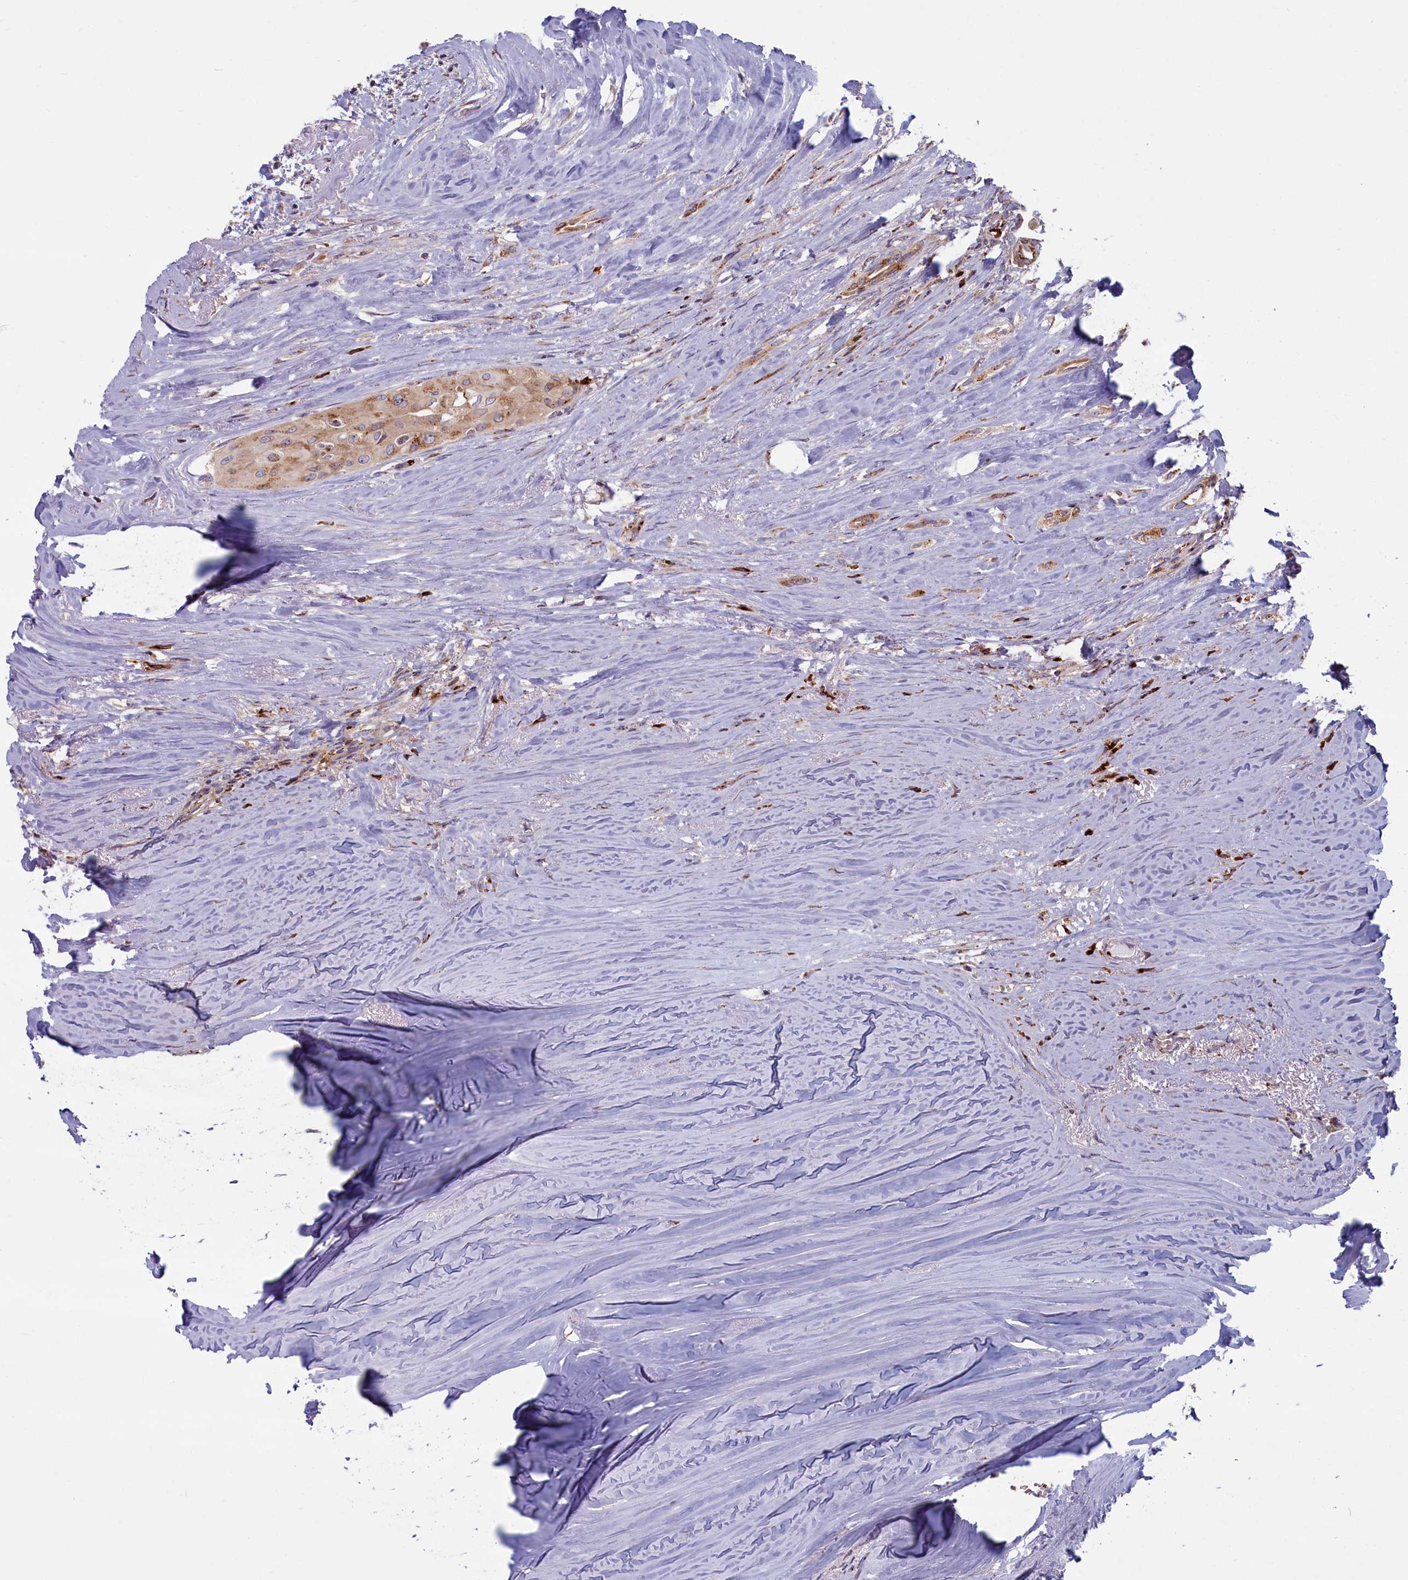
{"staining": {"intensity": "weak", "quantity": ">75%", "location": "cytoplasmic/membranous"}, "tissue": "thyroid cancer", "cell_type": "Tumor cells", "image_type": "cancer", "snomed": [{"axis": "morphology", "description": "Papillary adenocarcinoma, NOS"}, {"axis": "topography", "description": "Thyroid gland"}], "caption": "Immunohistochemical staining of human thyroid papillary adenocarcinoma shows low levels of weak cytoplasmic/membranous staining in approximately >75% of tumor cells. The protein of interest is shown in brown color, while the nuclei are stained blue.", "gene": "BLVRB", "patient": {"sex": "female", "age": 59}}